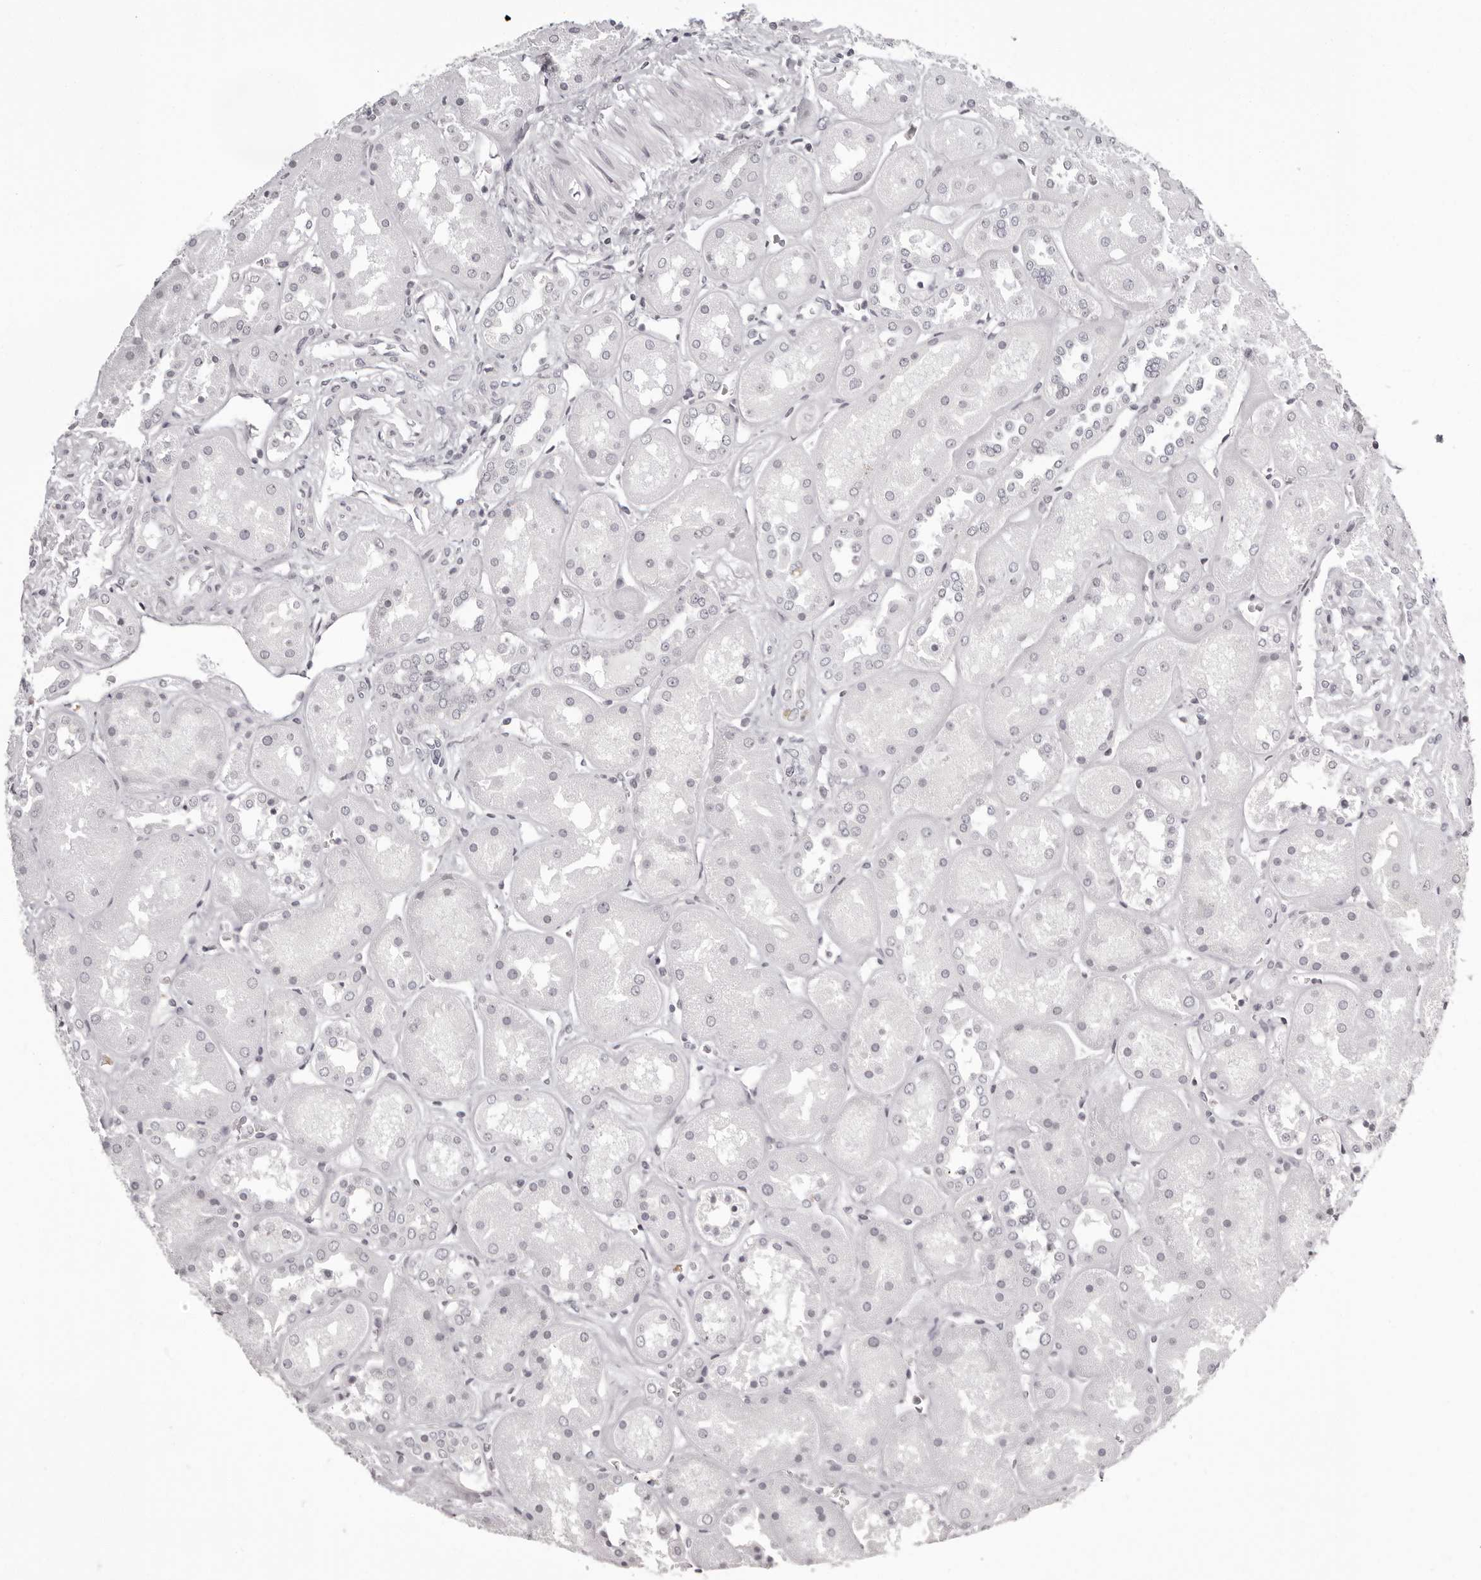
{"staining": {"intensity": "negative", "quantity": "none", "location": "none"}, "tissue": "kidney", "cell_type": "Cells in glomeruli", "image_type": "normal", "snomed": [{"axis": "morphology", "description": "Normal tissue, NOS"}, {"axis": "topography", "description": "Kidney"}], "caption": "Immunohistochemical staining of unremarkable human kidney demonstrates no significant staining in cells in glomeruli.", "gene": "C8orf74", "patient": {"sex": "male", "age": 70}}